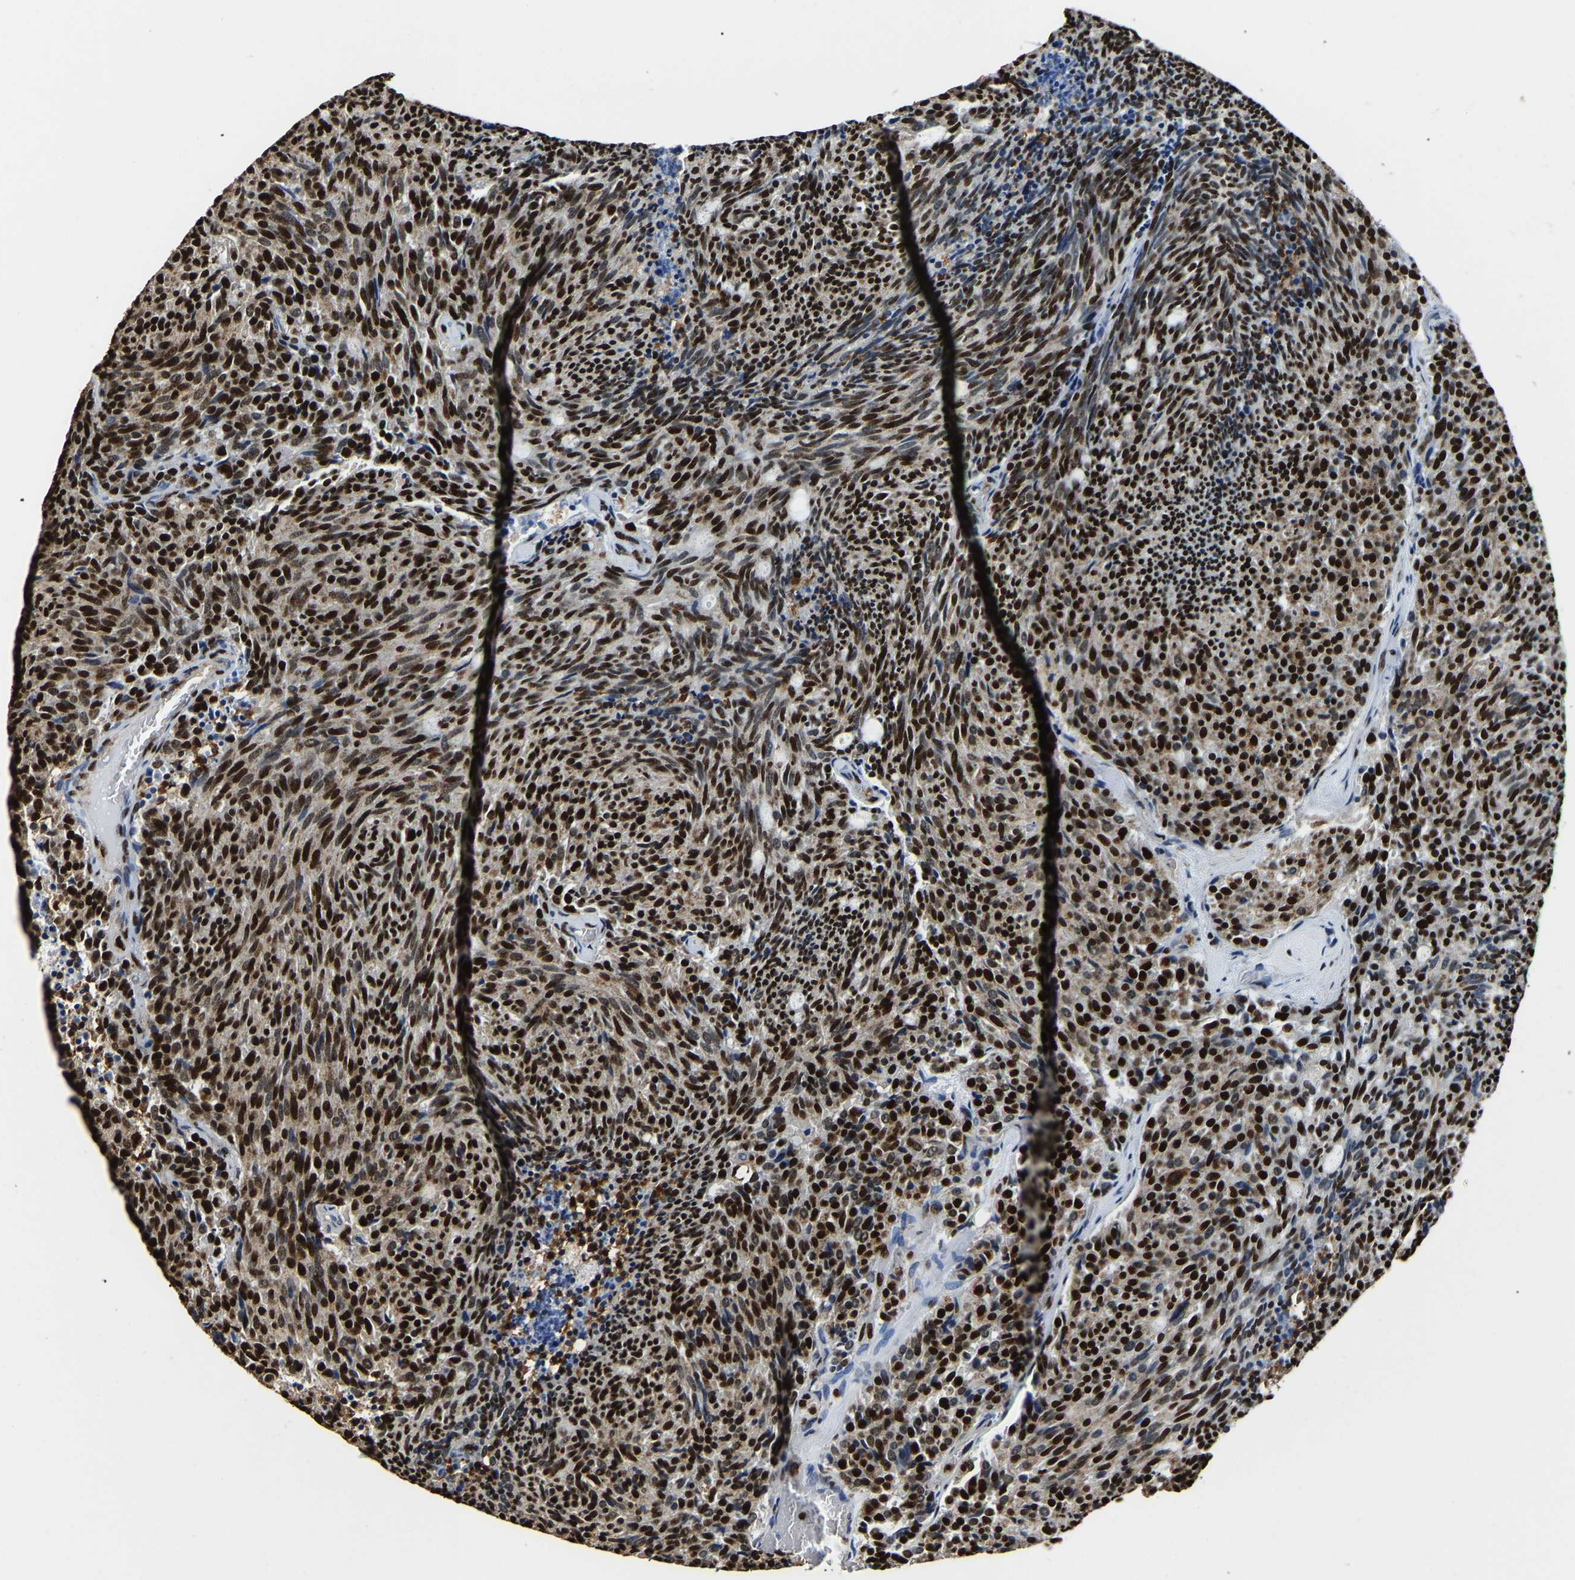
{"staining": {"intensity": "strong", "quantity": ">75%", "location": "cytoplasmic/membranous,nuclear"}, "tissue": "carcinoid", "cell_type": "Tumor cells", "image_type": "cancer", "snomed": [{"axis": "morphology", "description": "Carcinoid, malignant, NOS"}, {"axis": "topography", "description": "Pancreas"}], "caption": "Protein staining by IHC reveals strong cytoplasmic/membranous and nuclear expression in about >75% of tumor cells in carcinoid.", "gene": "SAFB", "patient": {"sex": "female", "age": 54}}